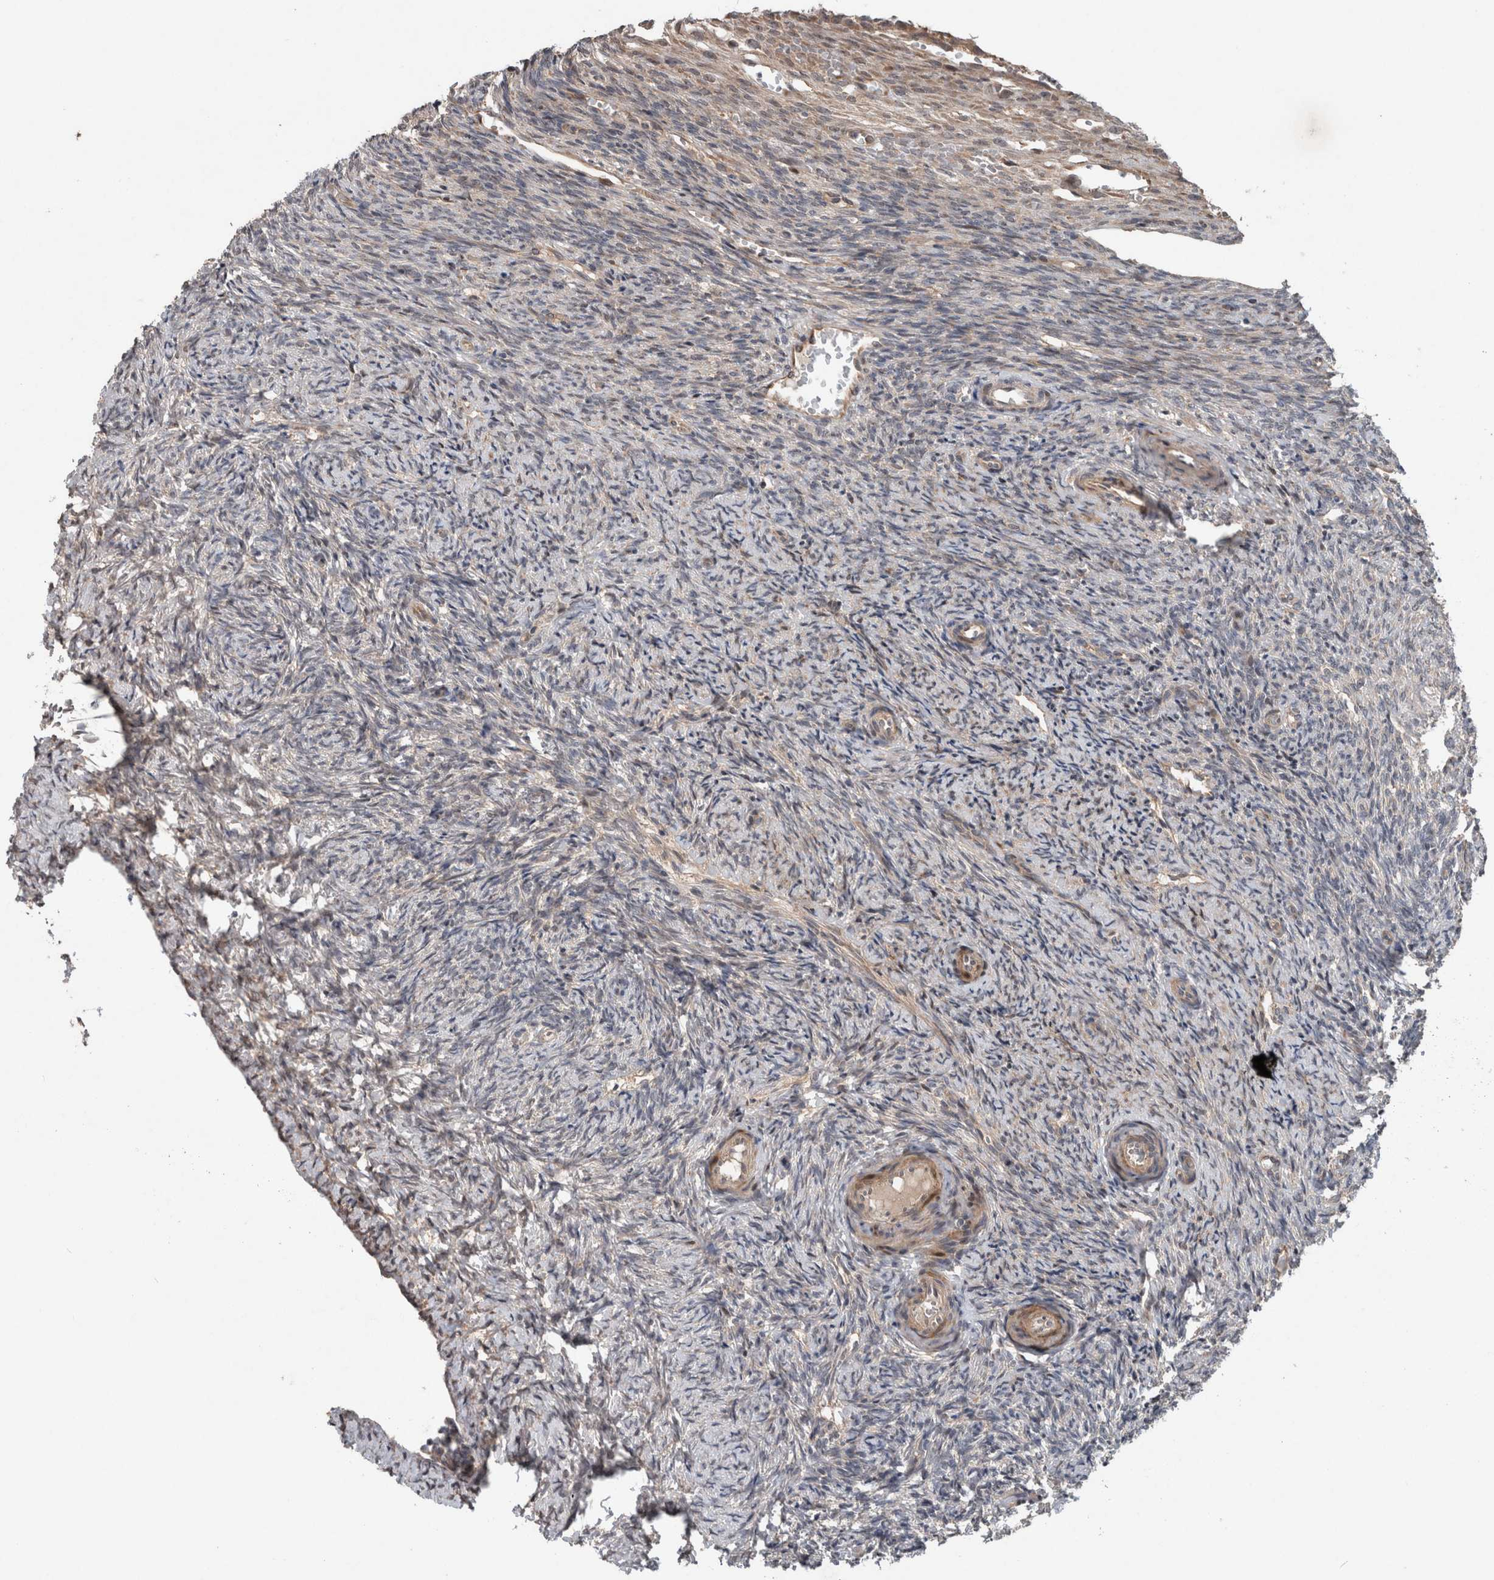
{"staining": {"intensity": "moderate", "quantity": ">75%", "location": "cytoplasmic/membranous"}, "tissue": "ovary", "cell_type": "Follicle cells", "image_type": "normal", "snomed": [{"axis": "morphology", "description": "Normal tissue, NOS"}, {"axis": "topography", "description": "Ovary"}], "caption": "Follicle cells exhibit medium levels of moderate cytoplasmic/membranous expression in approximately >75% of cells in benign human ovary.", "gene": "GIMAP6", "patient": {"sex": "female", "age": 41}}